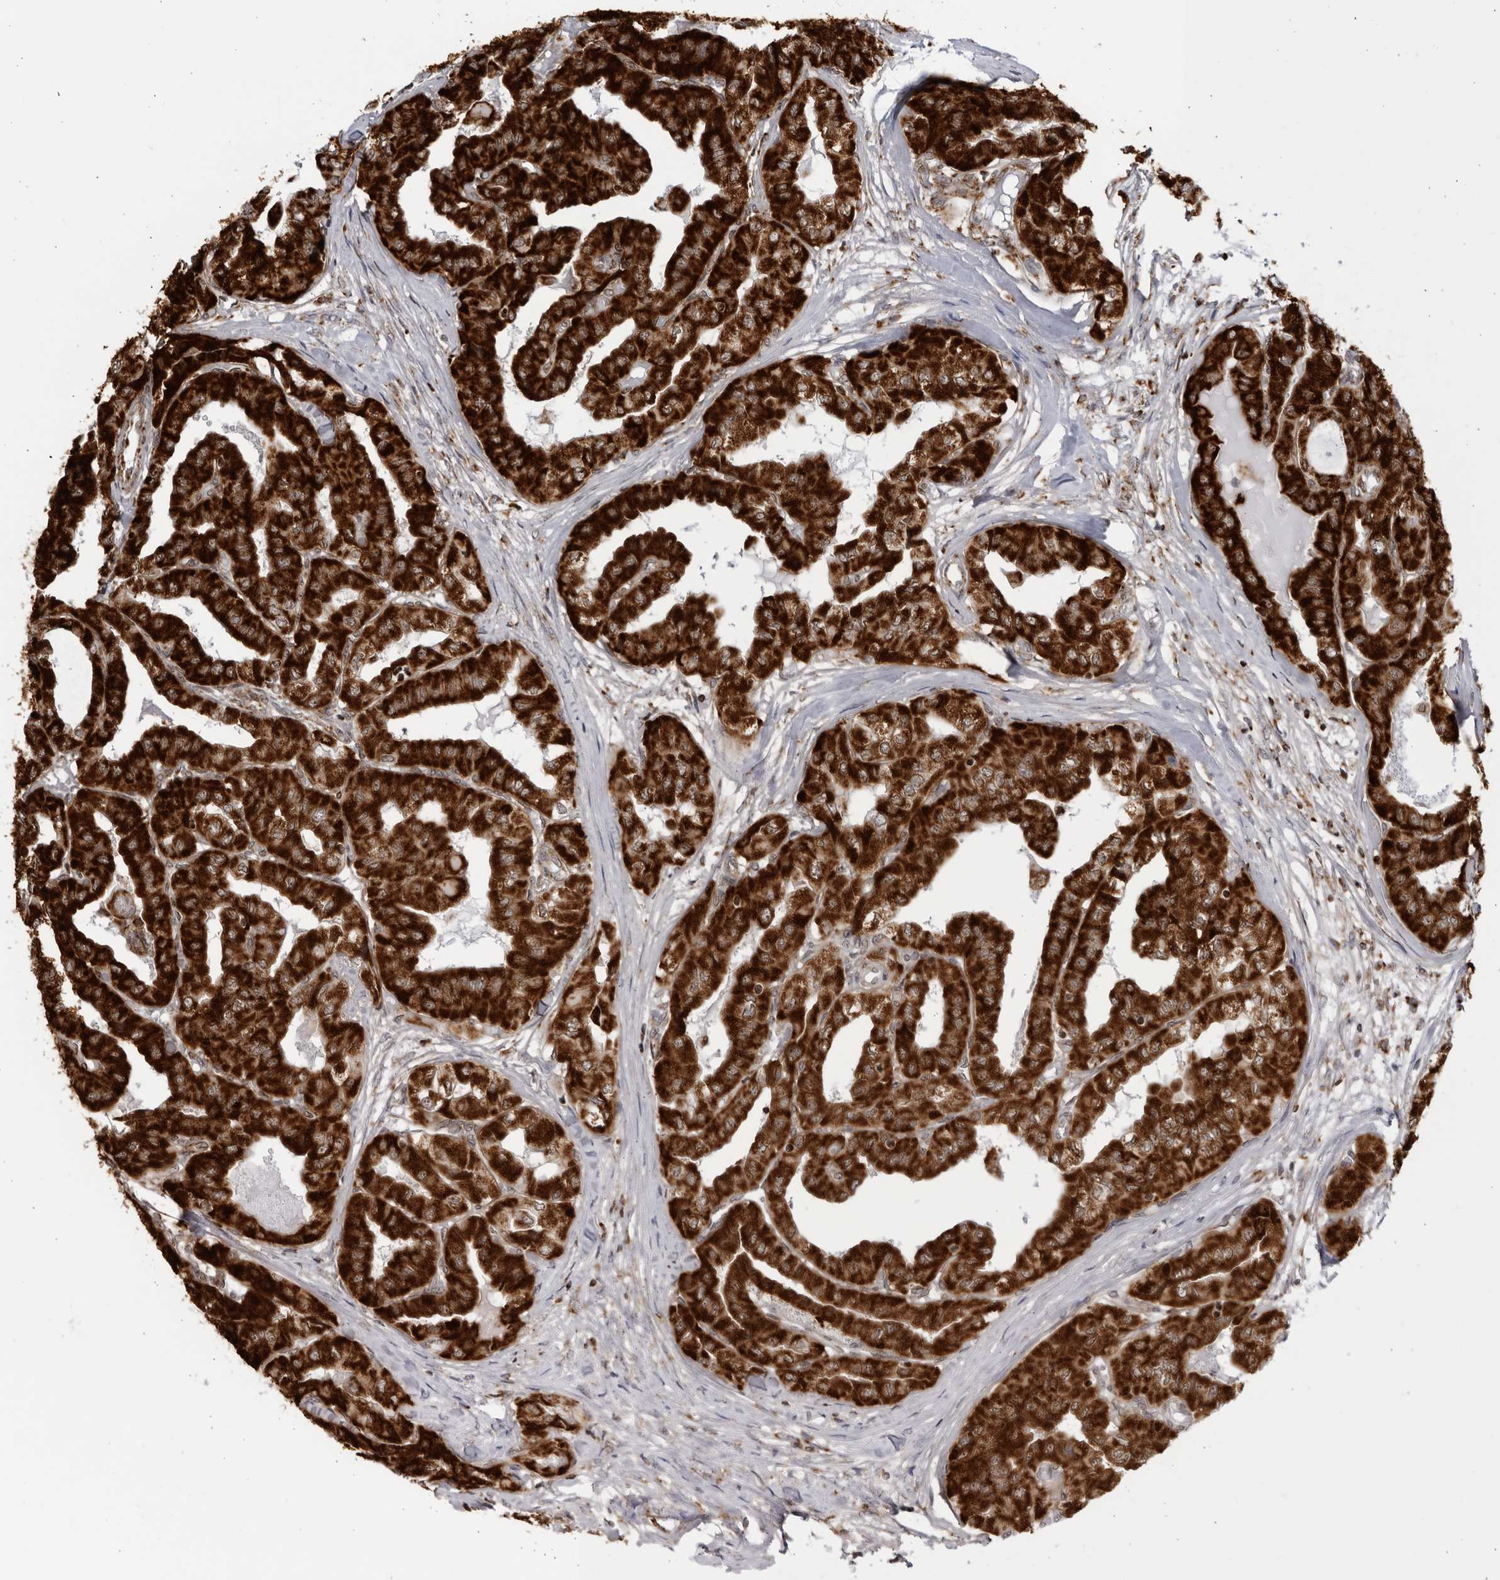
{"staining": {"intensity": "strong", "quantity": ">75%", "location": "cytoplasmic/membranous"}, "tissue": "thyroid cancer", "cell_type": "Tumor cells", "image_type": "cancer", "snomed": [{"axis": "morphology", "description": "Papillary adenocarcinoma, NOS"}, {"axis": "topography", "description": "Thyroid gland"}], "caption": "Protein expression analysis of human papillary adenocarcinoma (thyroid) reveals strong cytoplasmic/membranous positivity in about >75% of tumor cells.", "gene": "RBM34", "patient": {"sex": "female", "age": 59}}